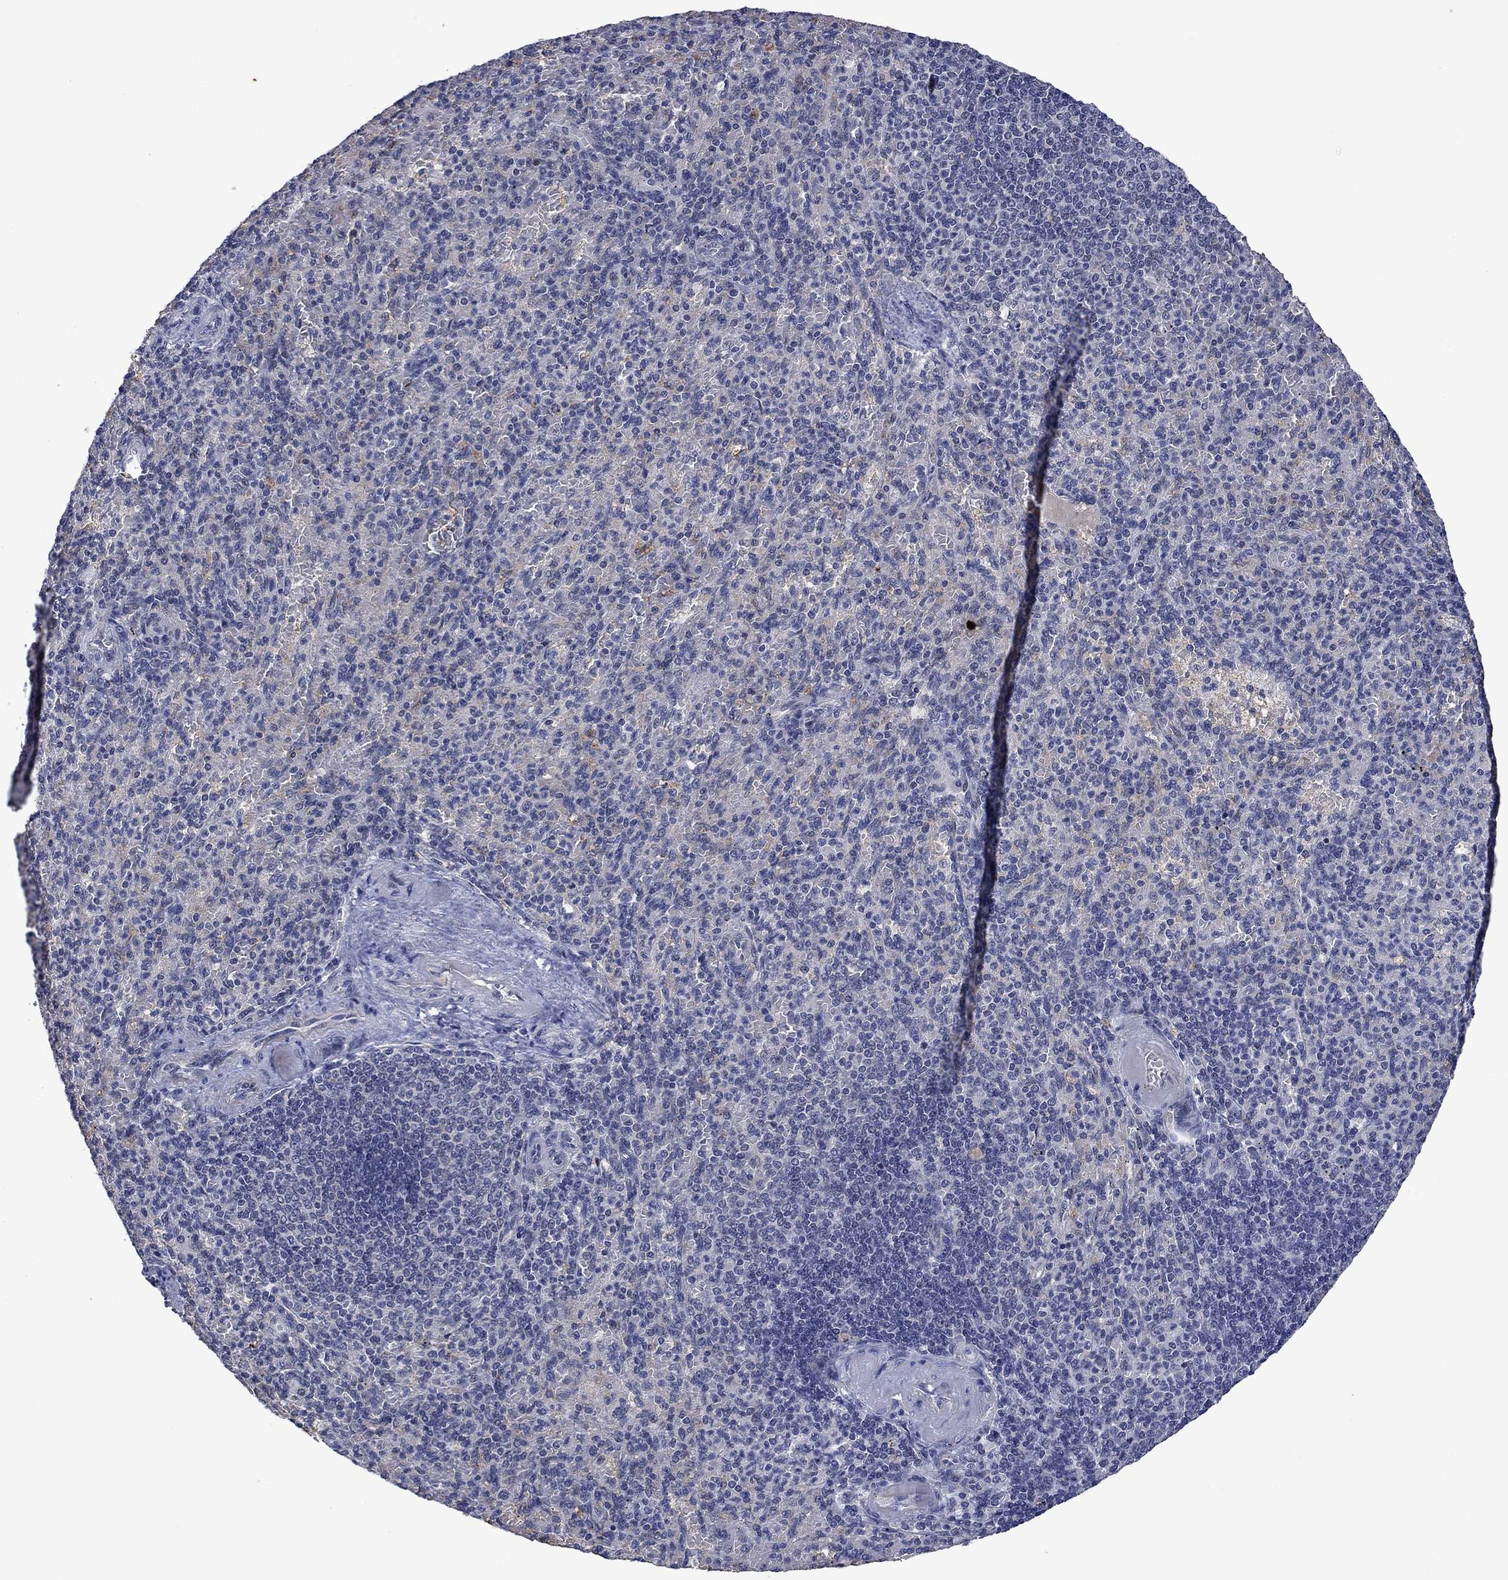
{"staining": {"intensity": "moderate", "quantity": "<25%", "location": "cytoplasmic/membranous"}, "tissue": "spleen", "cell_type": "Cells in red pulp", "image_type": "normal", "snomed": [{"axis": "morphology", "description": "Normal tissue, NOS"}, {"axis": "topography", "description": "Spleen"}], "caption": "DAB immunohistochemical staining of normal human spleen shows moderate cytoplasmic/membranous protein staining in approximately <25% of cells in red pulp.", "gene": "PHKA1", "patient": {"sex": "female", "age": 74}}